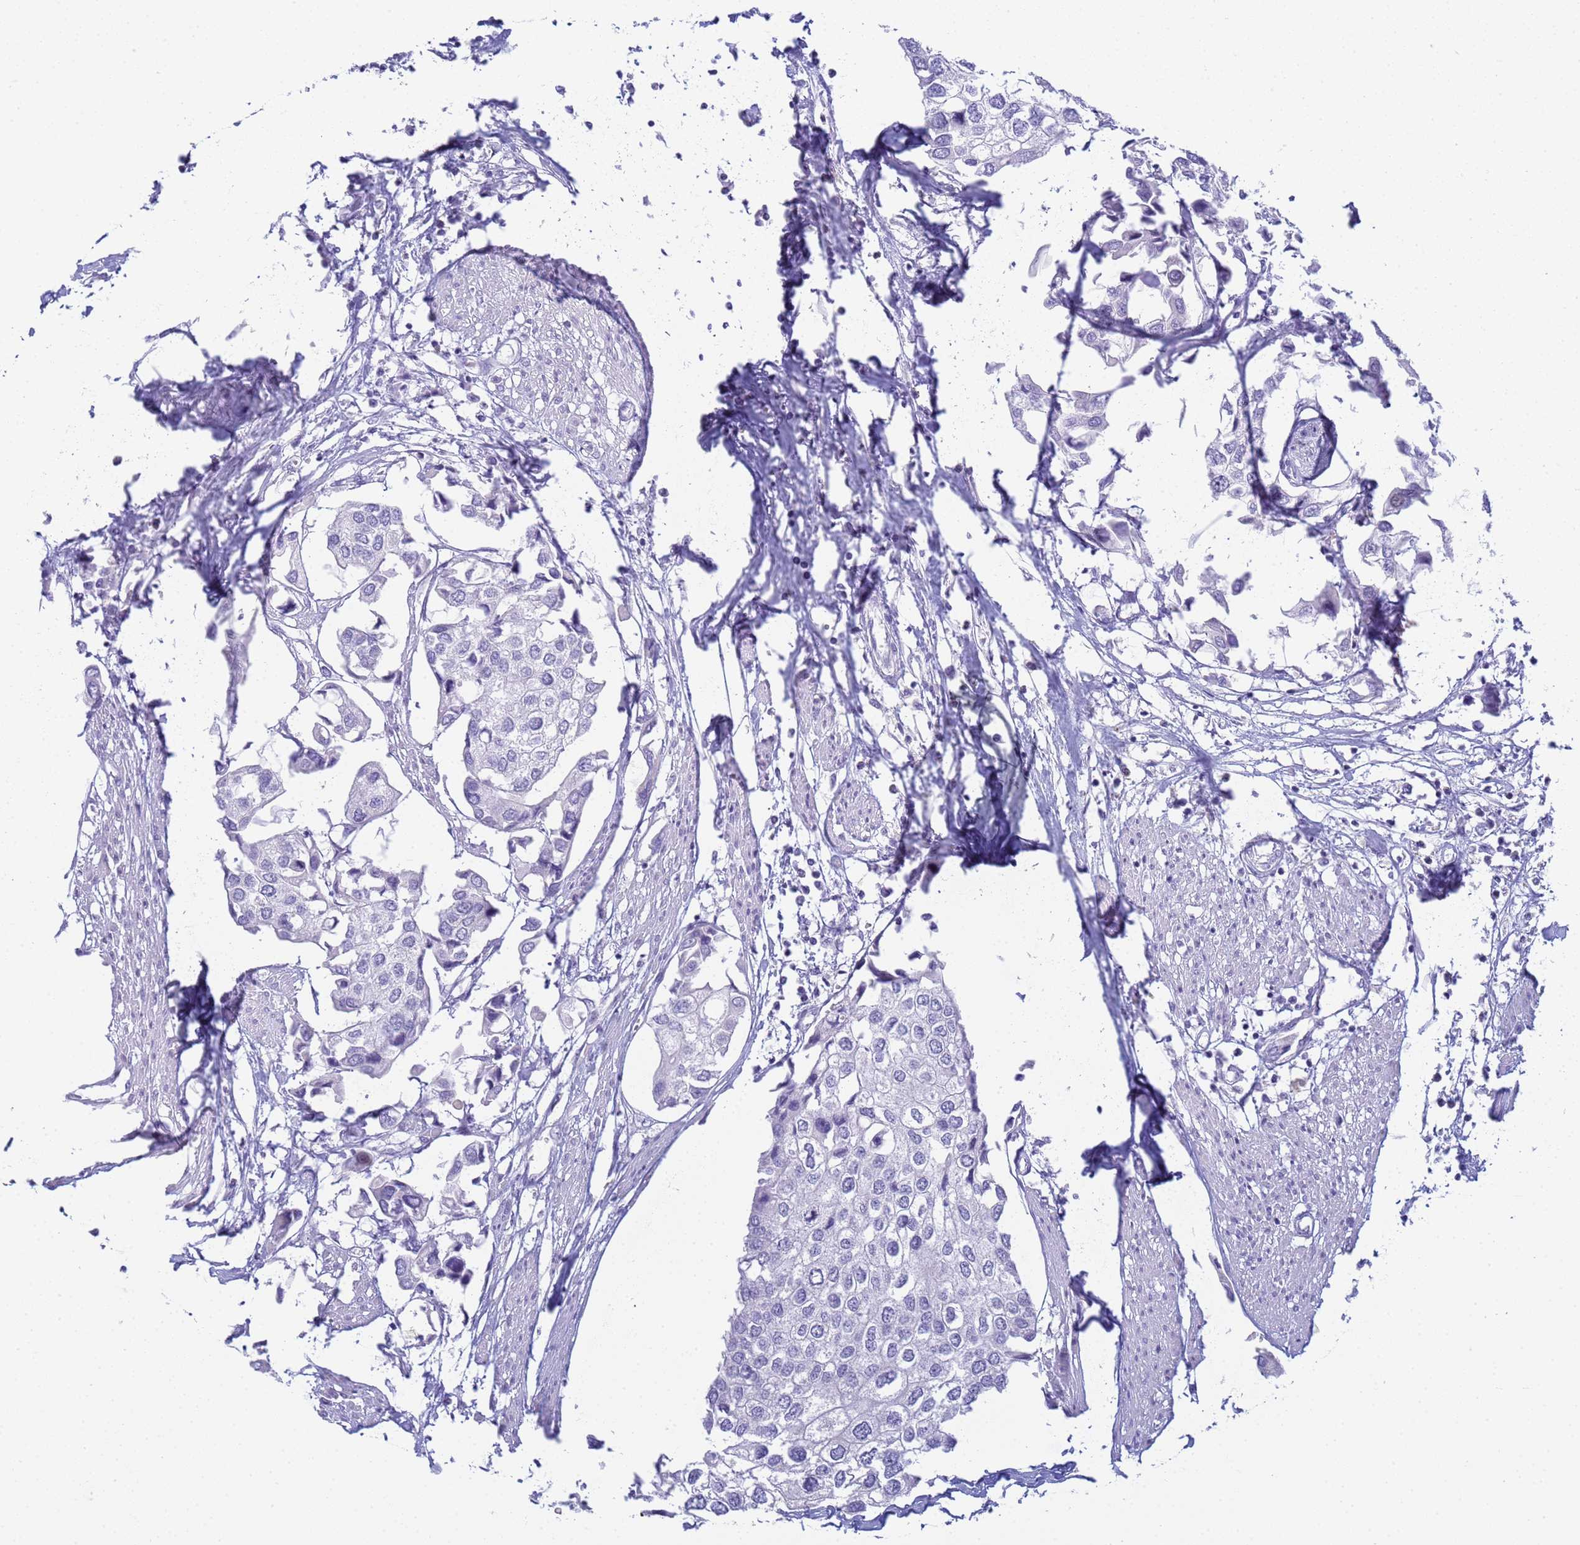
{"staining": {"intensity": "negative", "quantity": "none", "location": "none"}, "tissue": "urothelial cancer", "cell_type": "Tumor cells", "image_type": "cancer", "snomed": [{"axis": "morphology", "description": "Urothelial carcinoma, High grade"}, {"axis": "topography", "description": "Urinary bladder"}], "caption": "Protein analysis of urothelial cancer shows no significant expression in tumor cells.", "gene": "SNX20", "patient": {"sex": "male", "age": 64}}